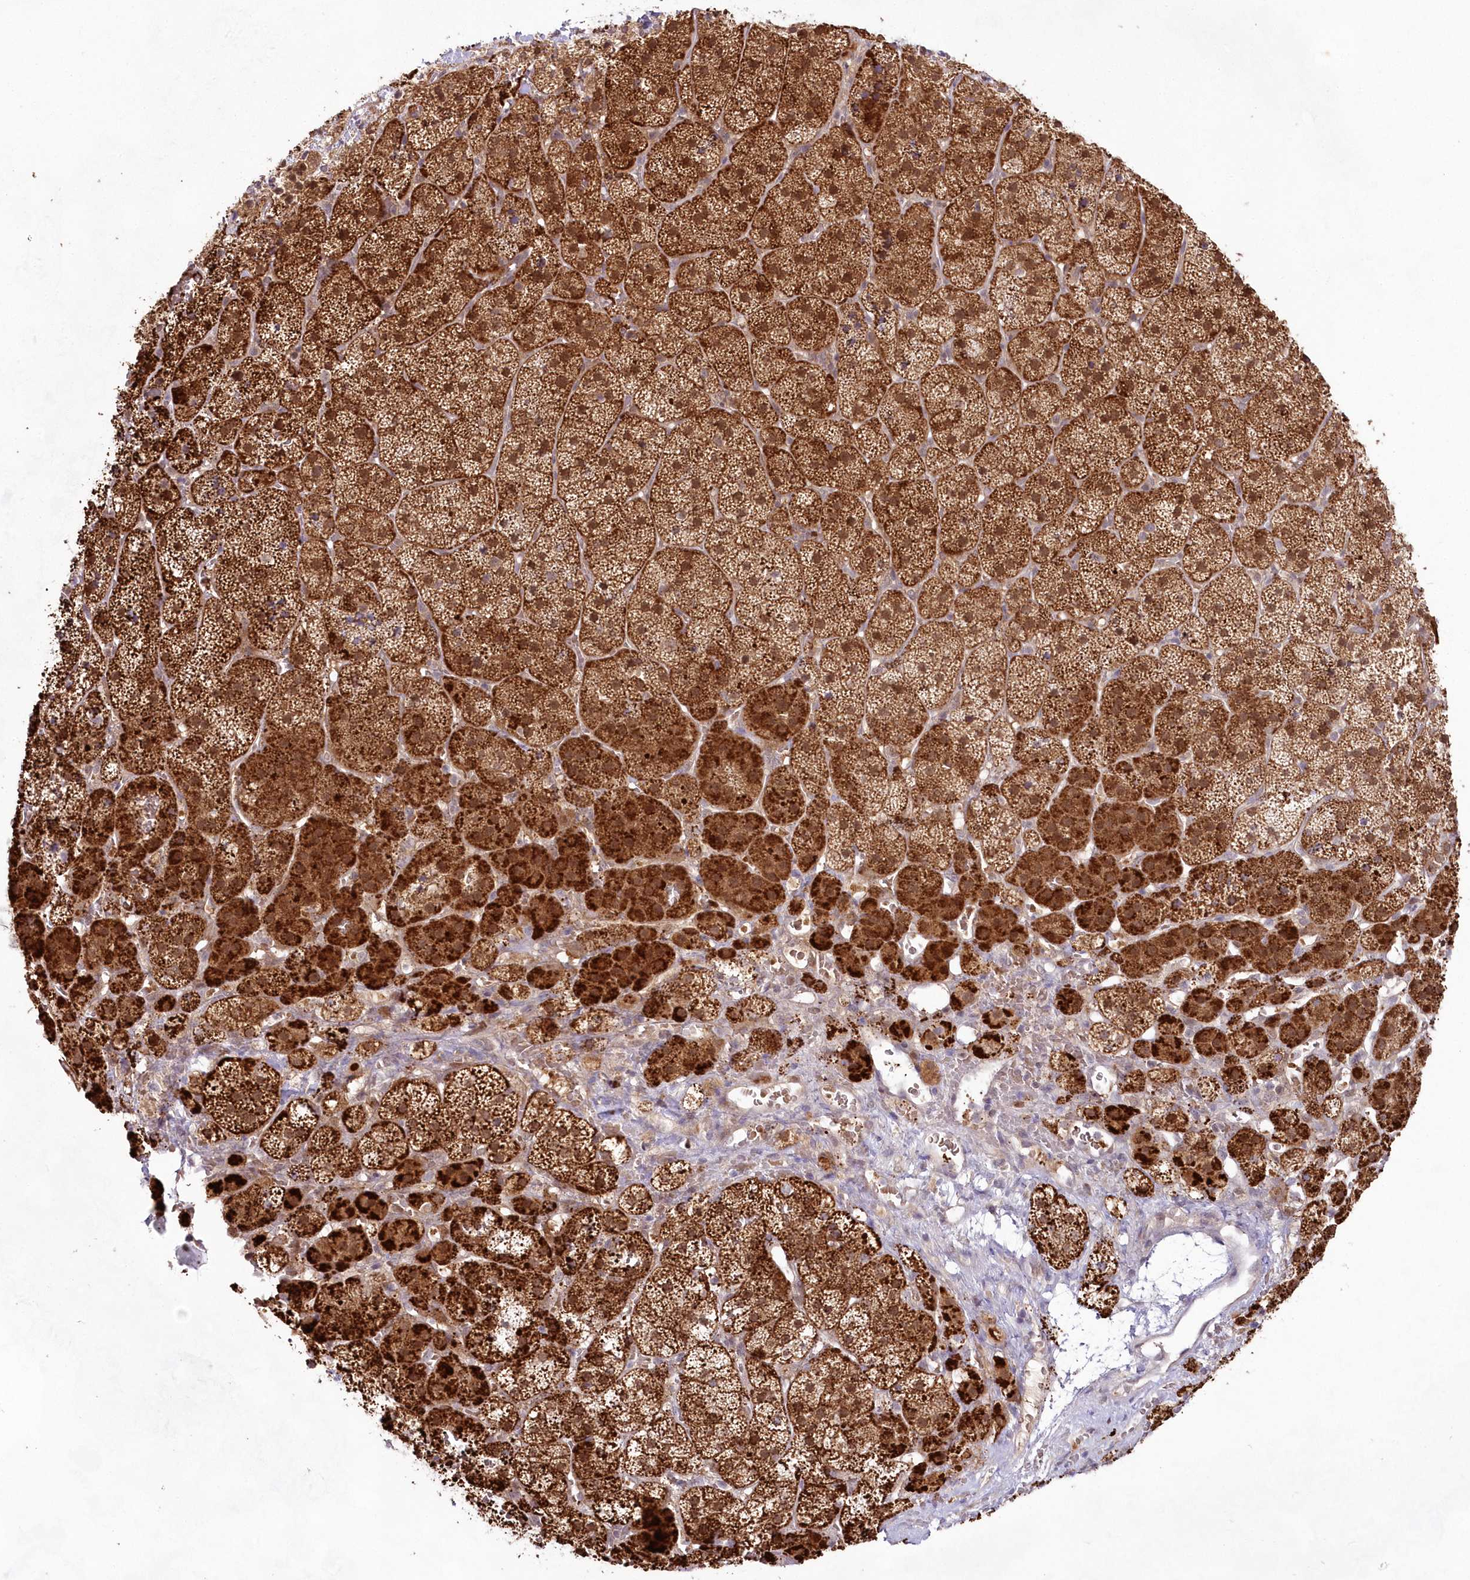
{"staining": {"intensity": "strong", "quantity": ">75%", "location": "cytoplasmic/membranous"}, "tissue": "adrenal gland", "cell_type": "Glandular cells", "image_type": "normal", "snomed": [{"axis": "morphology", "description": "Normal tissue, NOS"}, {"axis": "topography", "description": "Adrenal gland"}], "caption": "Immunohistochemistry (DAB) staining of normal adrenal gland demonstrates strong cytoplasmic/membranous protein staining in approximately >75% of glandular cells.", "gene": "IMPA1", "patient": {"sex": "female", "age": 44}}